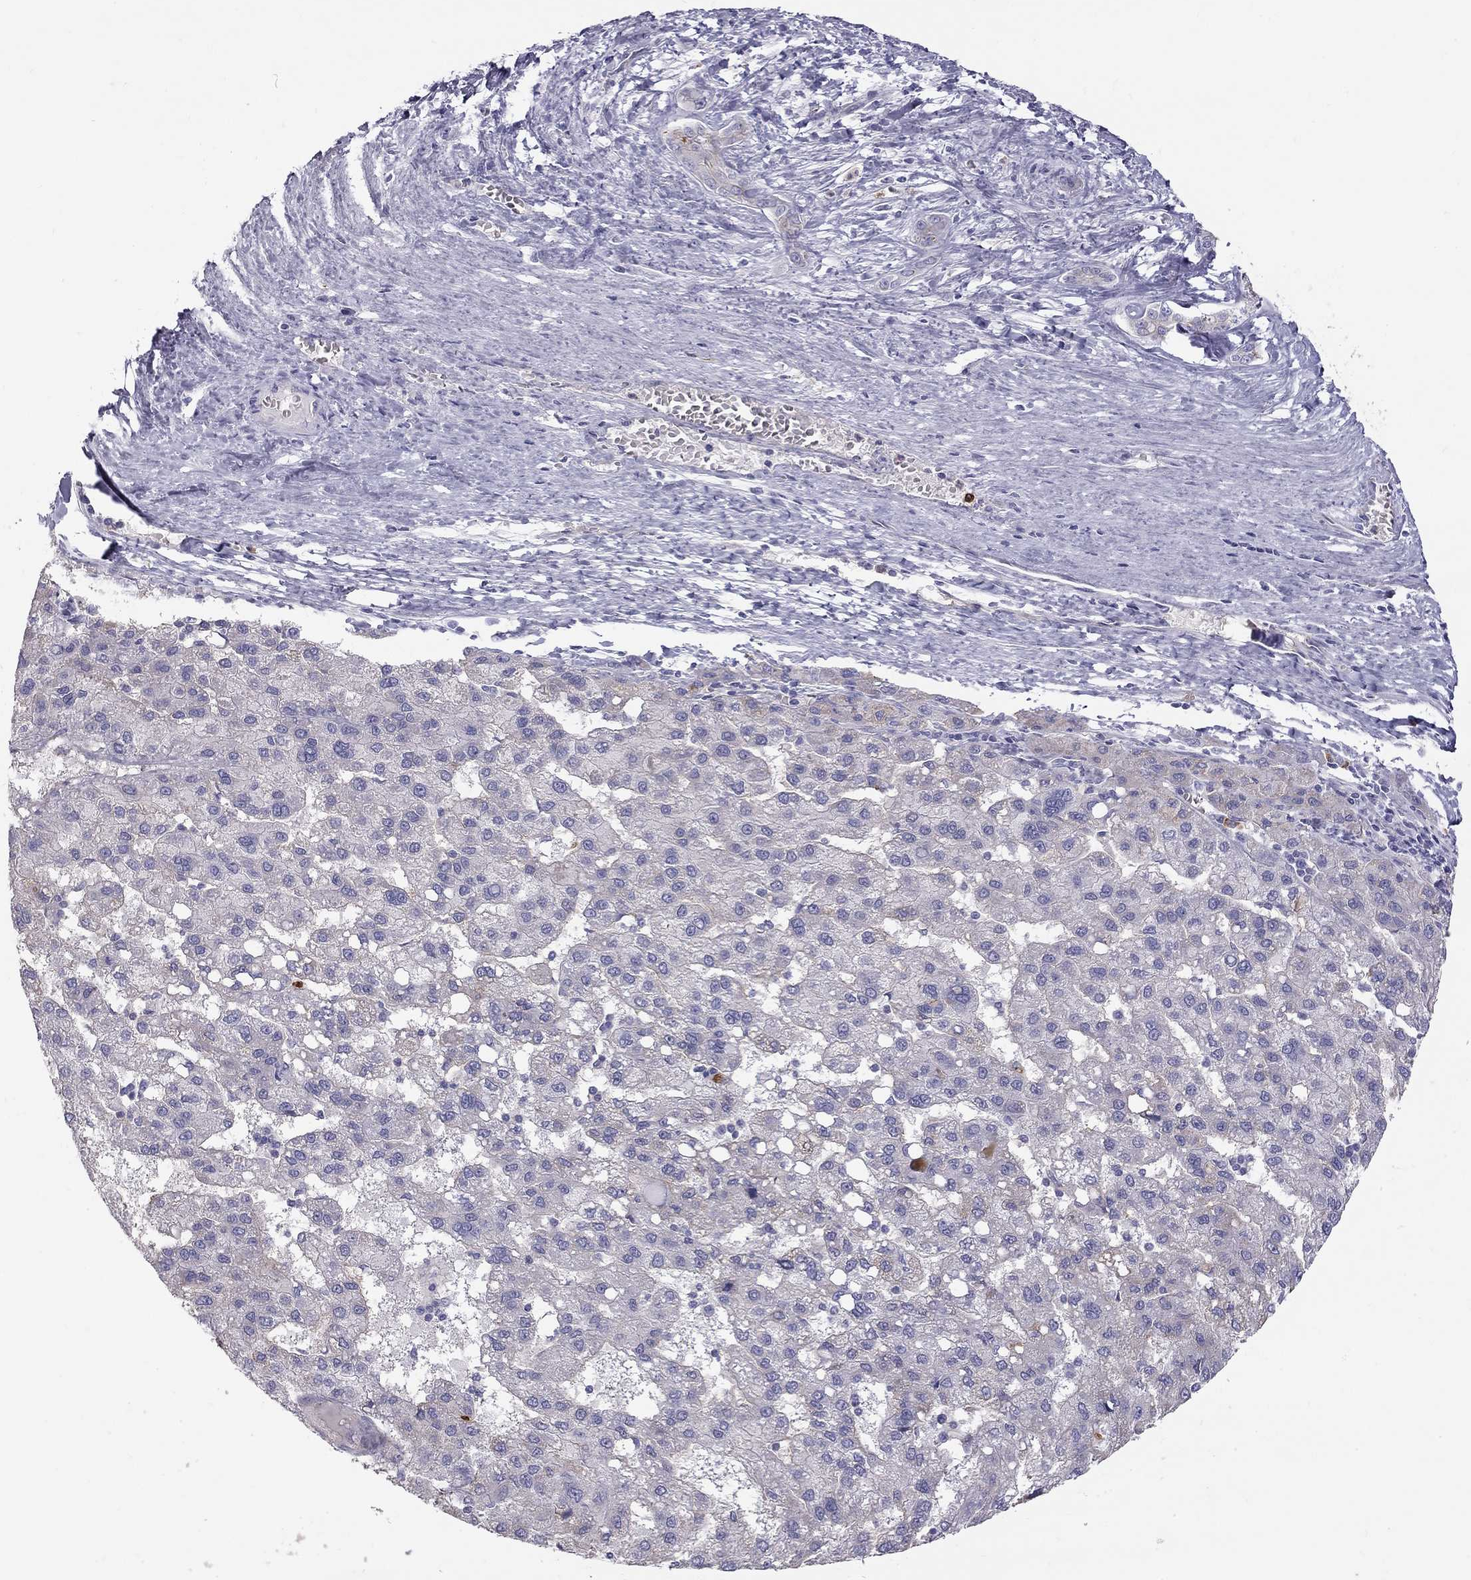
{"staining": {"intensity": "negative", "quantity": "none", "location": "none"}, "tissue": "liver cancer", "cell_type": "Tumor cells", "image_type": "cancer", "snomed": [{"axis": "morphology", "description": "Carcinoma, Hepatocellular, NOS"}, {"axis": "topography", "description": "Liver"}], "caption": "The micrograph reveals no significant staining in tumor cells of liver cancer. (Brightfield microscopy of DAB immunohistochemistry at high magnification).", "gene": "TDRD6", "patient": {"sex": "female", "age": 82}}